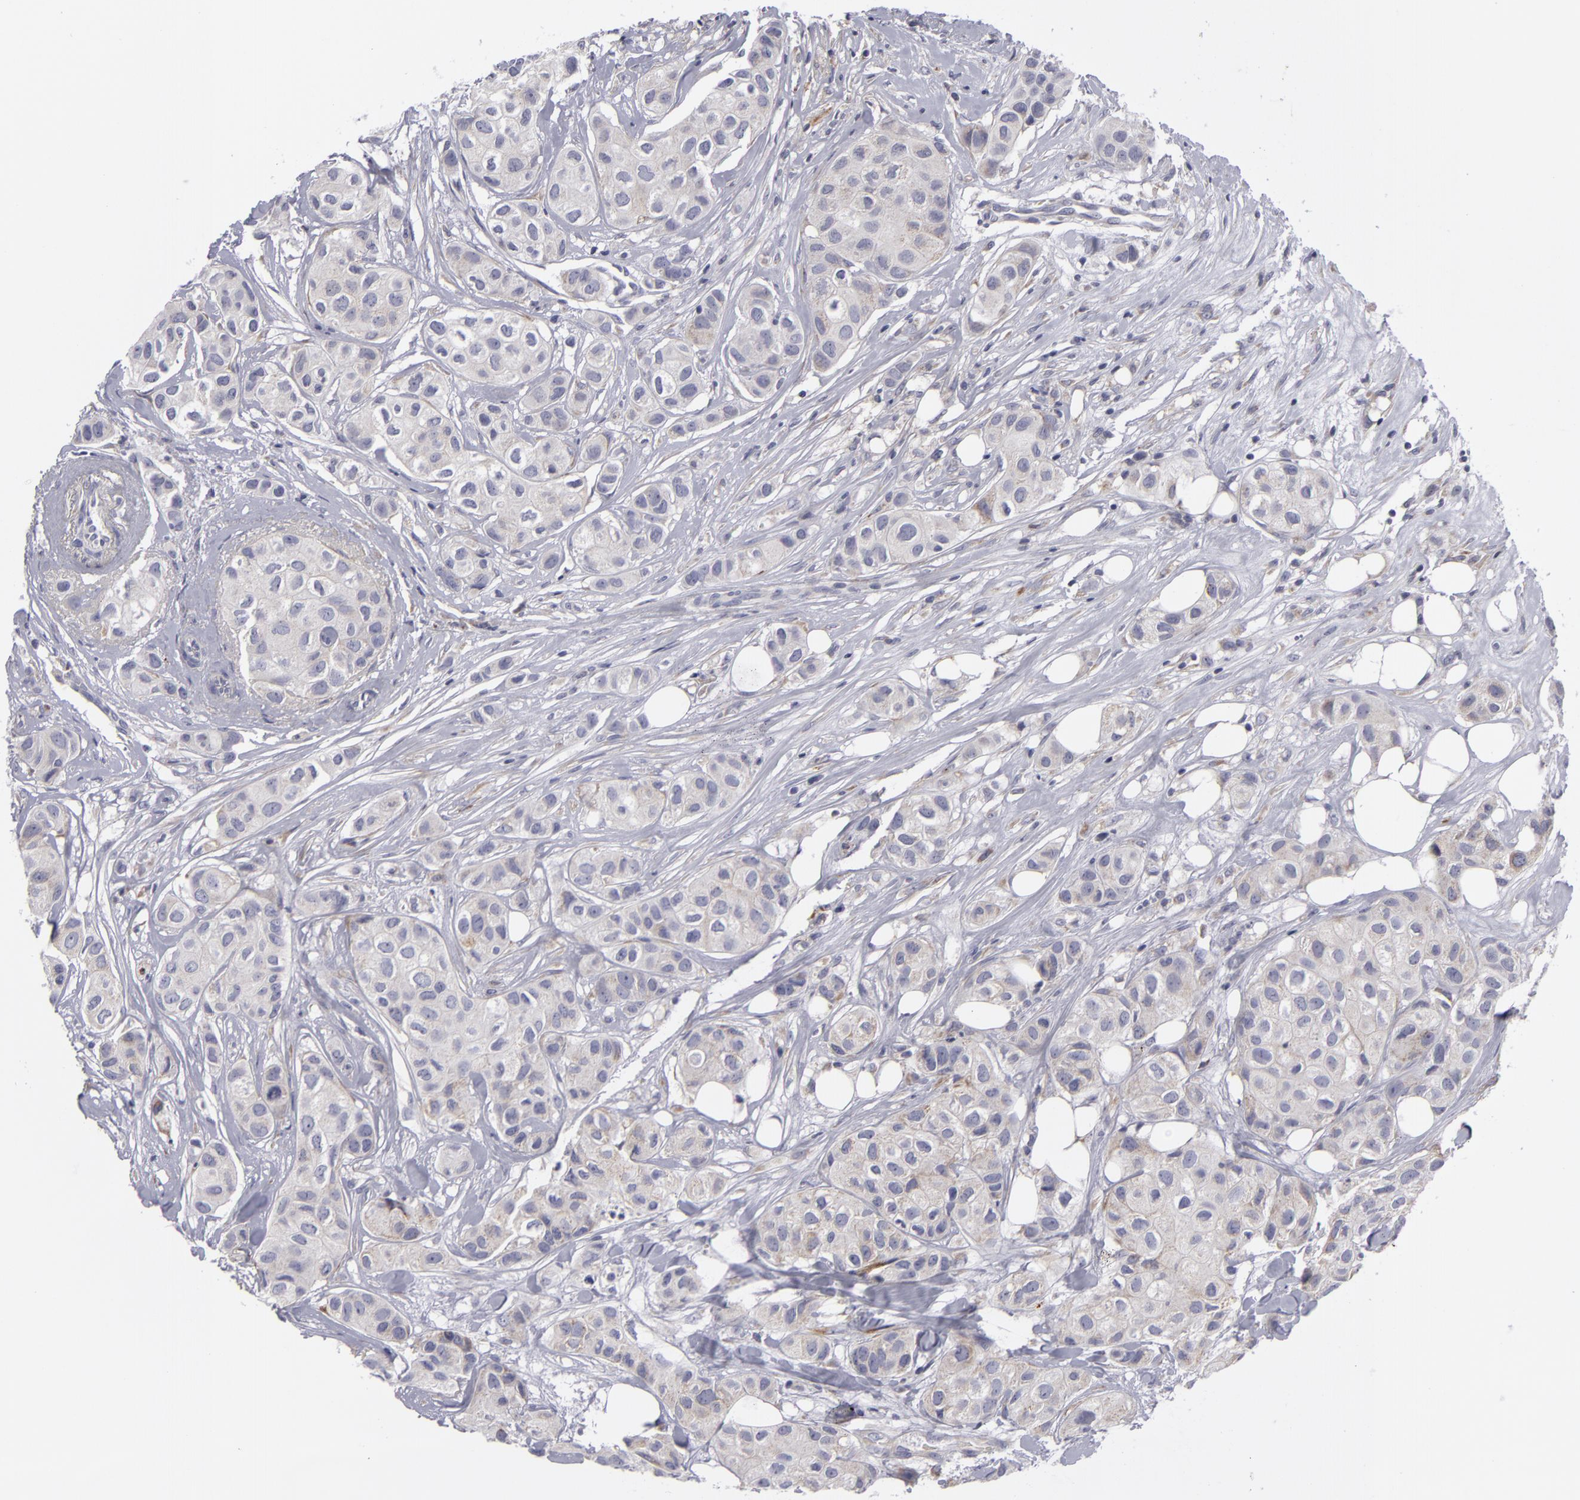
{"staining": {"intensity": "weak", "quantity": "<25%", "location": "cytoplasmic/membranous"}, "tissue": "breast cancer", "cell_type": "Tumor cells", "image_type": "cancer", "snomed": [{"axis": "morphology", "description": "Duct carcinoma"}, {"axis": "topography", "description": "Breast"}], "caption": "The micrograph displays no staining of tumor cells in breast cancer (infiltrating ductal carcinoma).", "gene": "ATP2B3", "patient": {"sex": "female", "age": 68}}